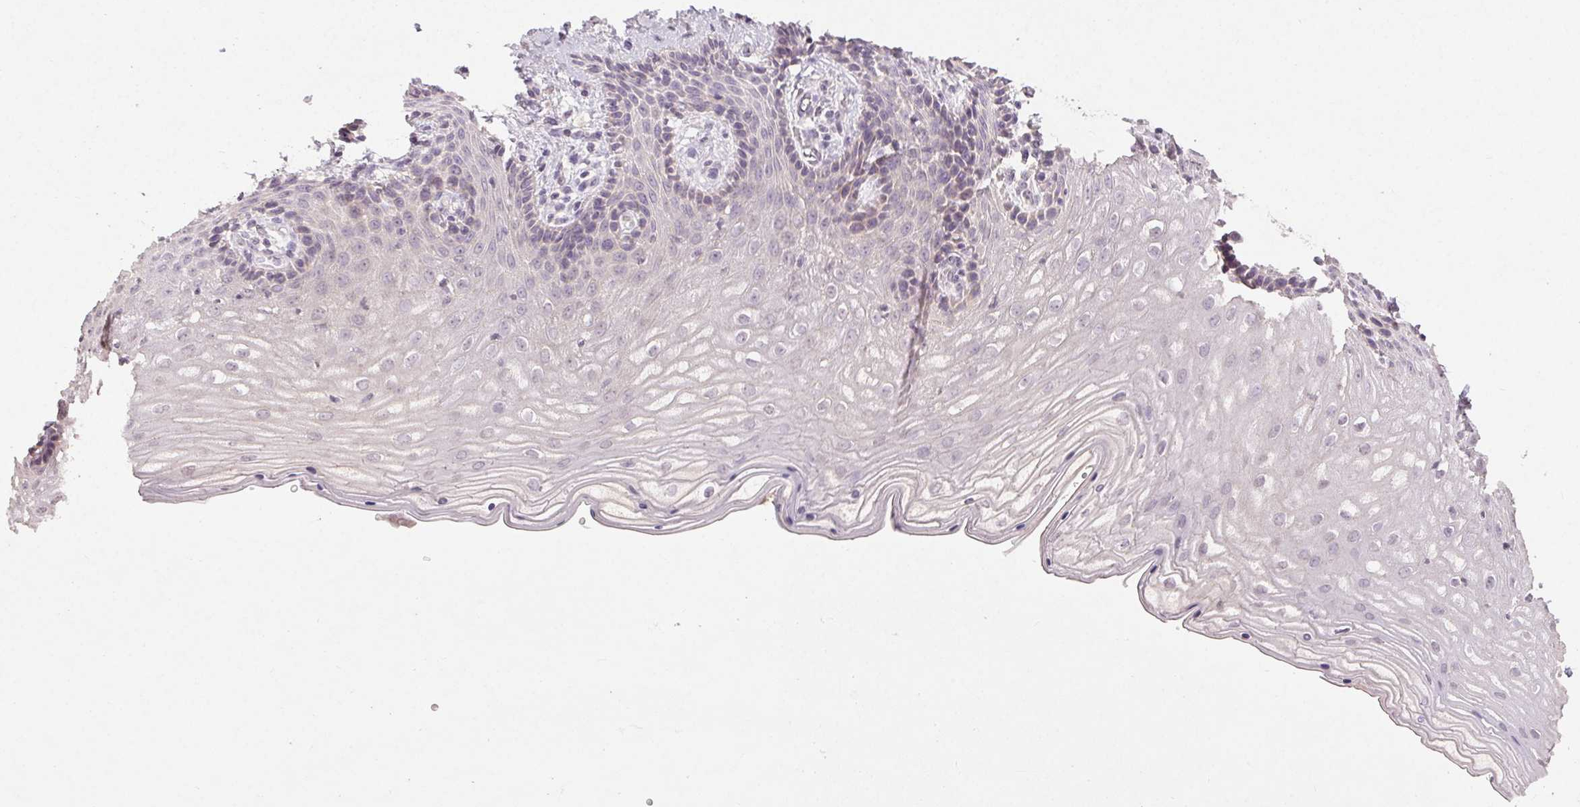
{"staining": {"intensity": "negative", "quantity": "none", "location": "none"}, "tissue": "vagina", "cell_type": "Squamous epithelial cells", "image_type": "normal", "snomed": [{"axis": "morphology", "description": "Normal tissue, NOS"}, {"axis": "topography", "description": "Vagina"}], "caption": "DAB immunohistochemical staining of unremarkable vagina demonstrates no significant positivity in squamous epithelial cells. (DAB IHC, high magnification).", "gene": "ENSG00000255641", "patient": {"sex": "female", "age": 45}}